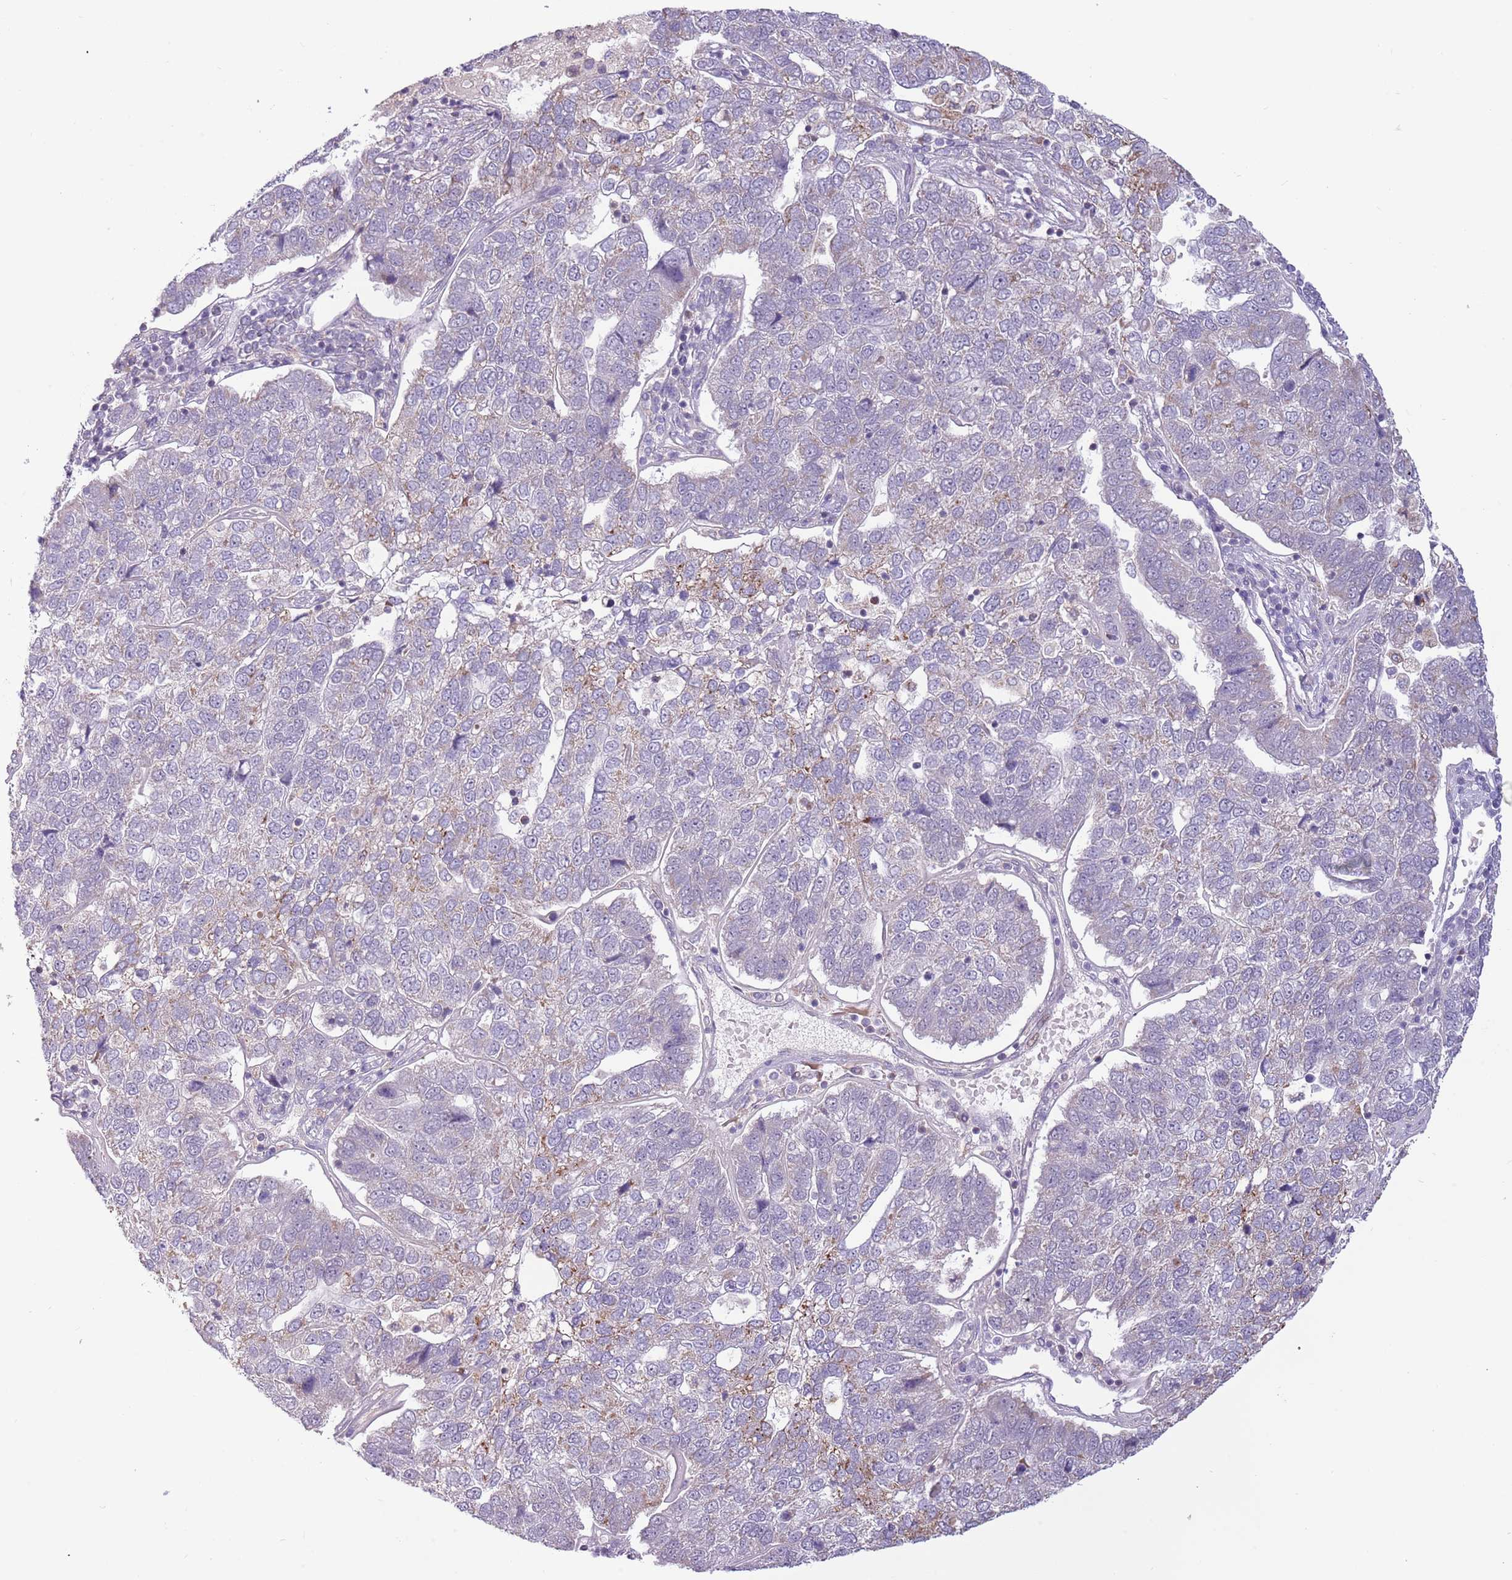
{"staining": {"intensity": "moderate", "quantity": "<25%", "location": "cytoplasmic/membranous"}, "tissue": "pancreatic cancer", "cell_type": "Tumor cells", "image_type": "cancer", "snomed": [{"axis": "morphology", "description": "Adenocarcinoma, NOS"}, {"axis": "topography", "description": "Pancreas"}], "caption": "Adenocarcinoma (pancreatic) was stained to show a protein in brown. There is low levels of moderate cytoplasmic/membranous positivity in approximately <25% of tumor cells. The staining was performed using DAB (3,3'-diaminobenzidine) to visualize the protein expression in brown, while the nuclei were stained in blue with hematoxylin (Magnification: 20x).", "gene": "MLLT11", "patient": {"sex": "female", "age": 61}}